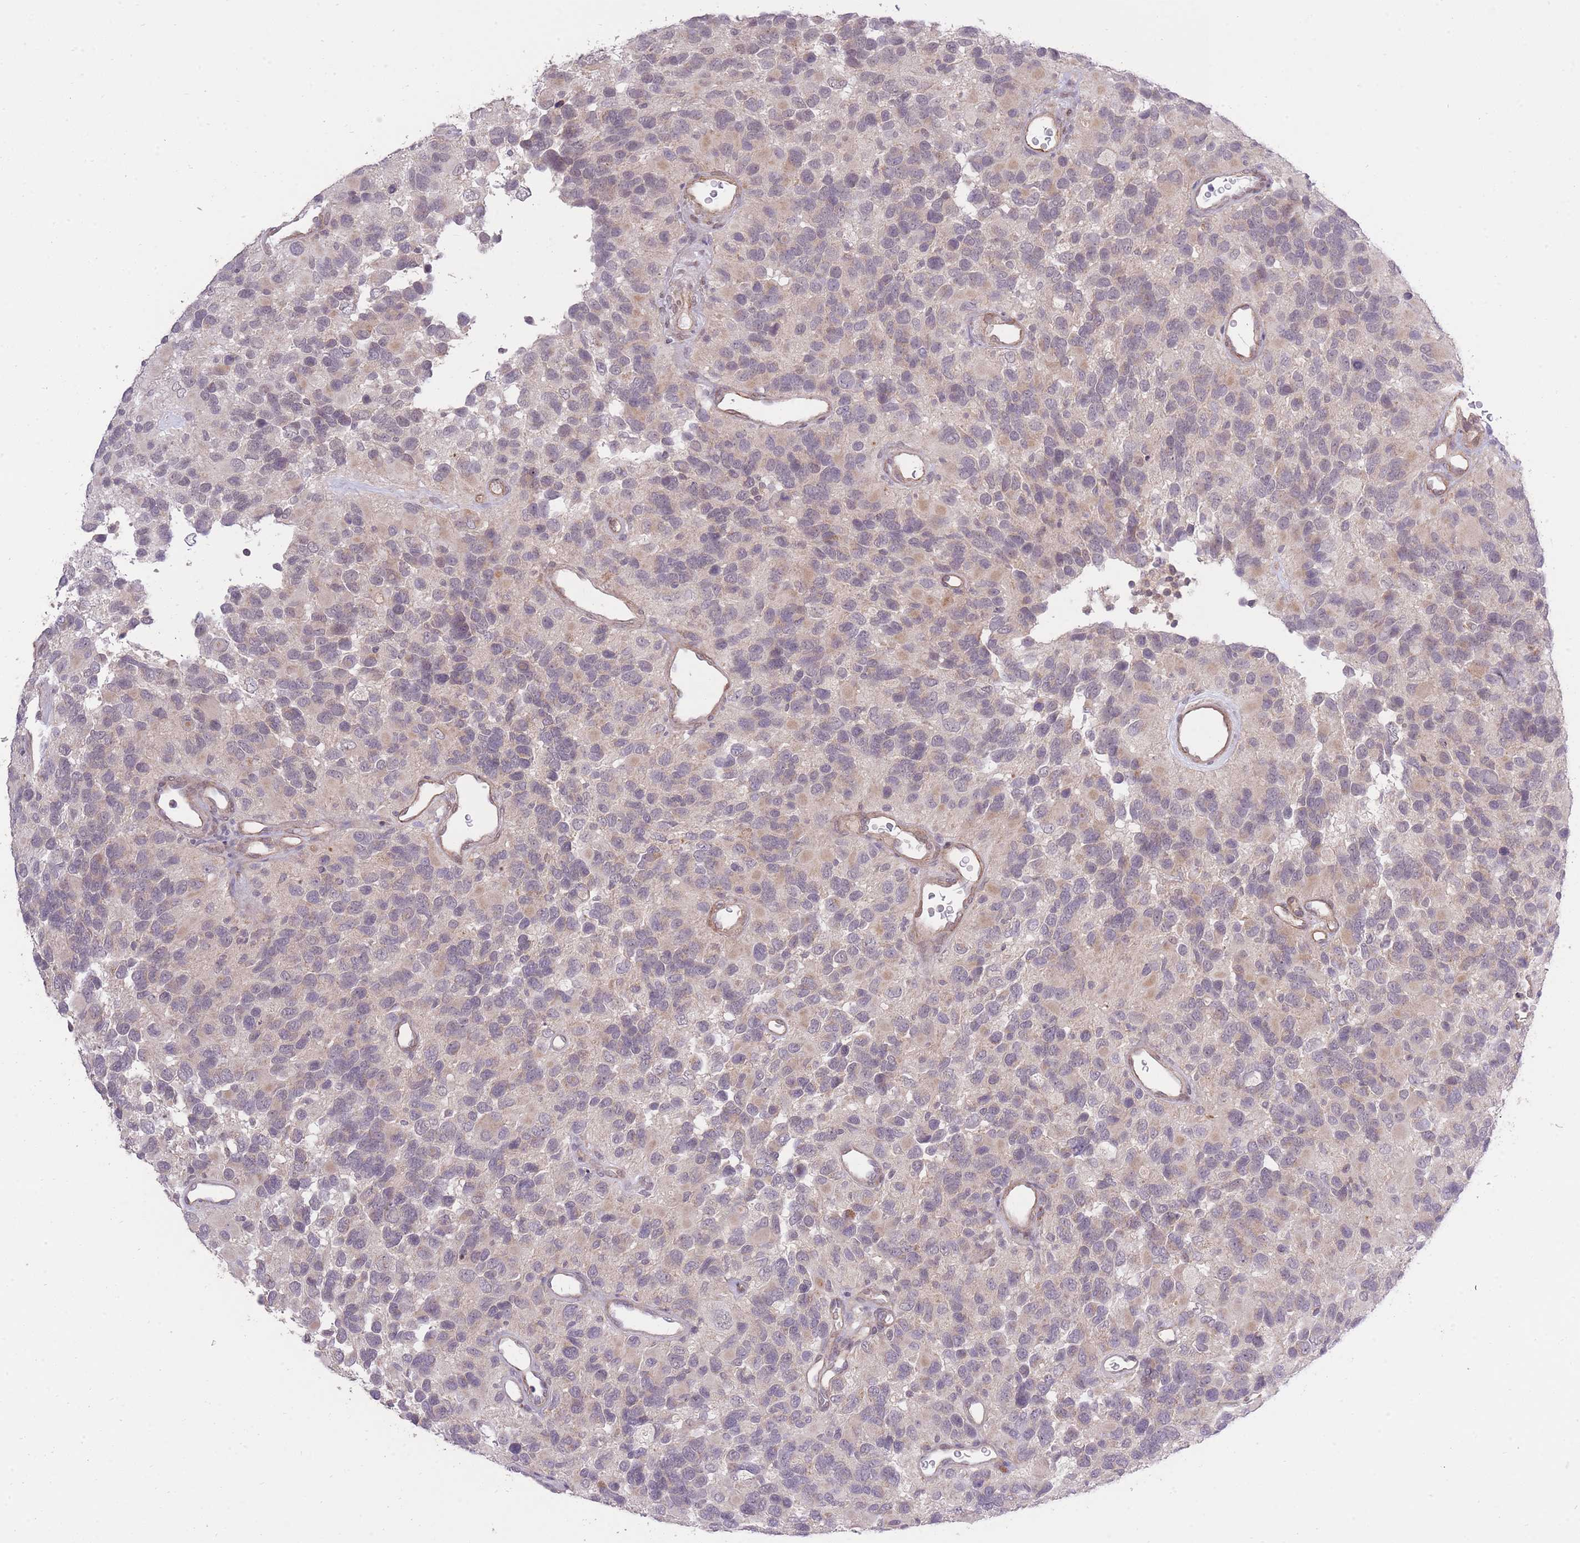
{"staining": {"intensity": "negative", "quantity": "none", "location": "none"}, "tissue": "glioma", "cell_type": "Tumor cells", "image_type": "cancer", "snomed": [{"axis": "morphology", "description": "Glioma, malignant, High grade"}, {"axis": "topography", "description": "Brain"}], "caption": "There is no significant expression in tumor cells of glioma.", "gene": "ELOA2", "patient": {"sex": "male", "age": 77}}